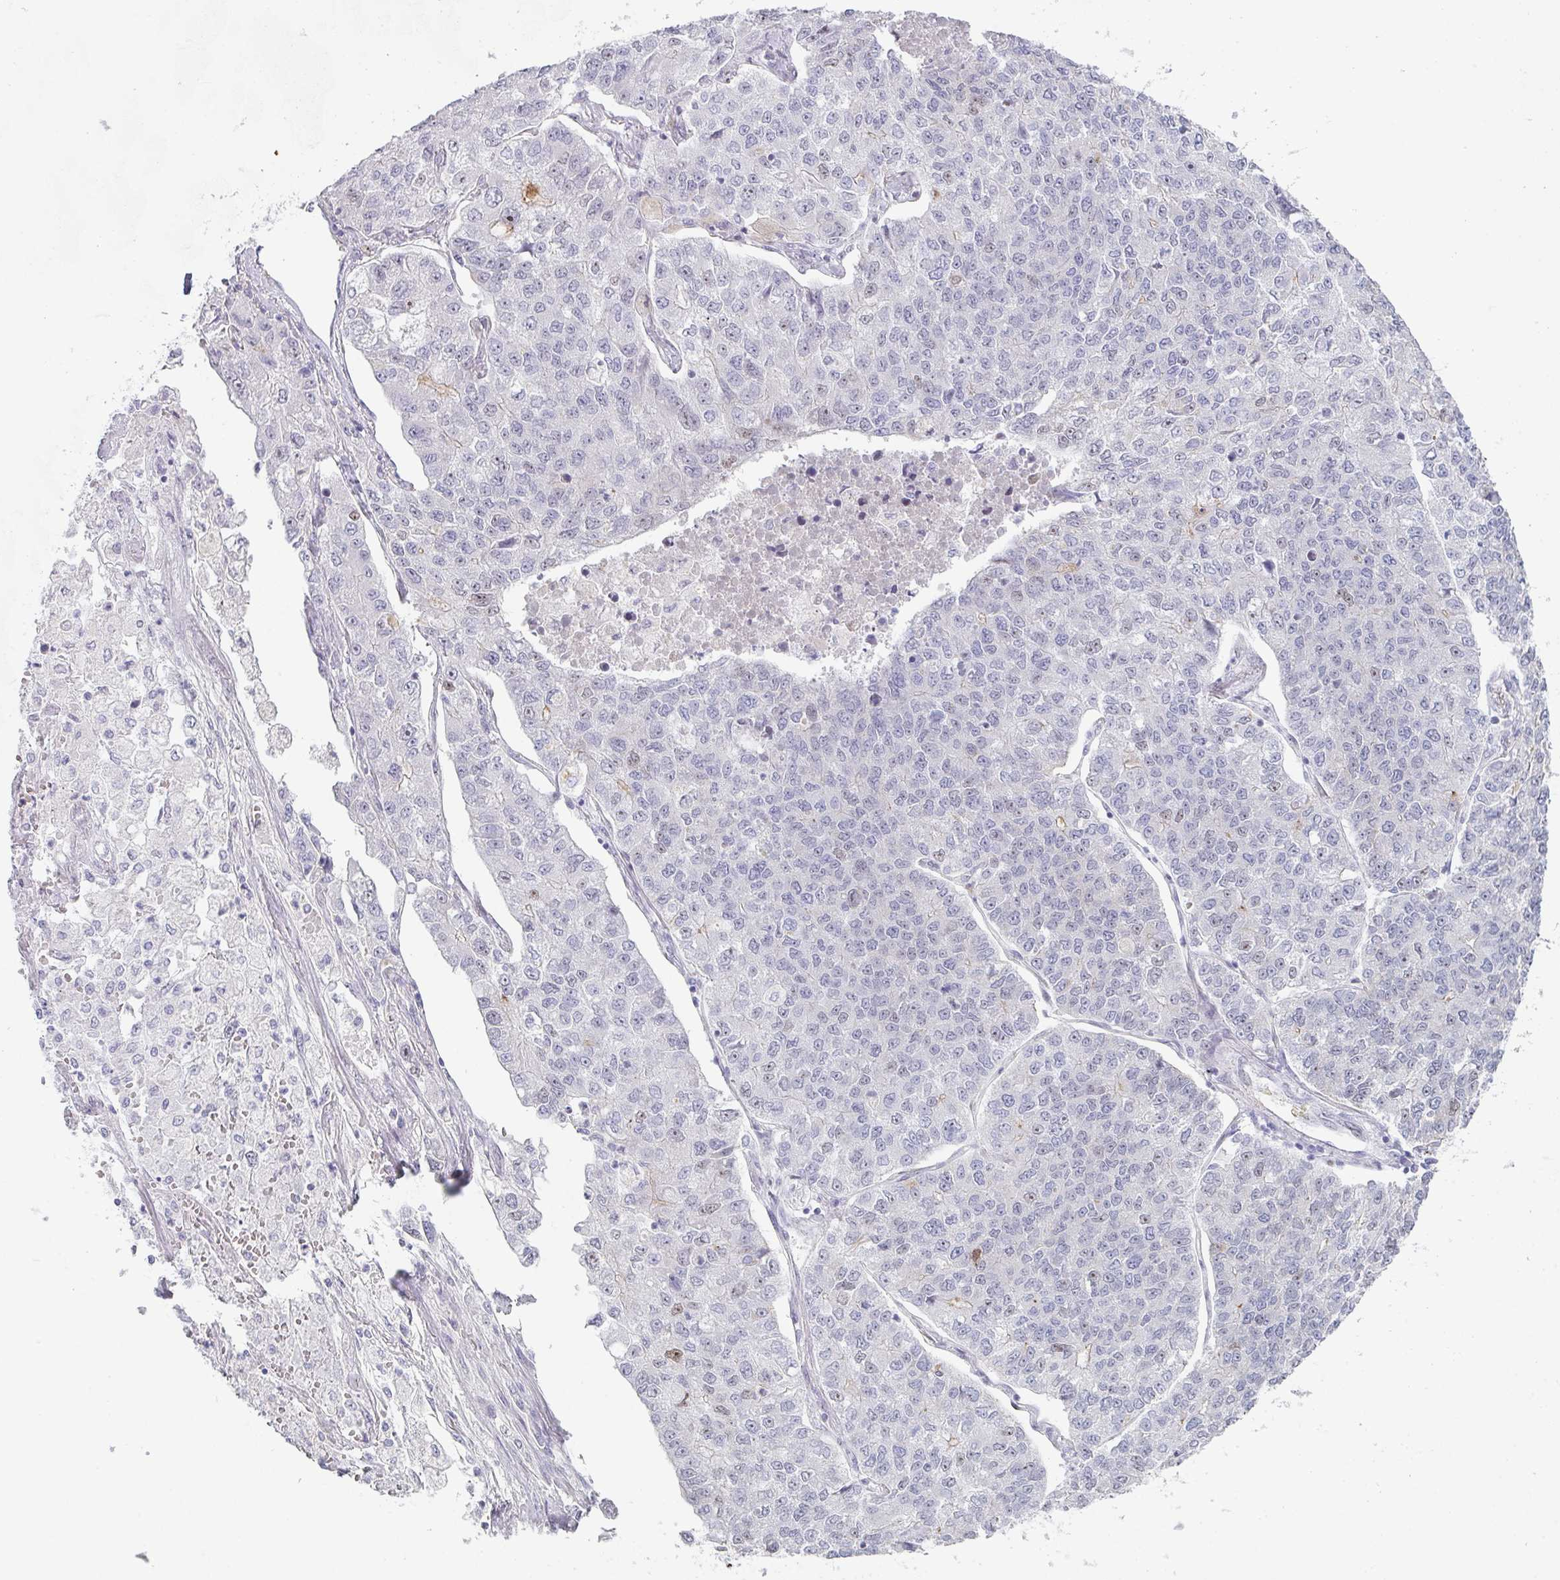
{"staining": {"intensity": "negative", "quantity": "none", "location": "none"}, "tissue": "lung cancer", "cell_type": "Tumor cells", "image_type": "cancer", "snomed": [{"axis": "morphology", "description": "Adenocarcinoma, NOS"}, {"axis": "topography", "description": "Lung"}], "caption": "This is a histopathology image of immunohistochemistry staining of lung cancer, which shows no staining in tumor cells.", "gene": "POU2AF2", "patient": {"sex": "male", "age": 49}}